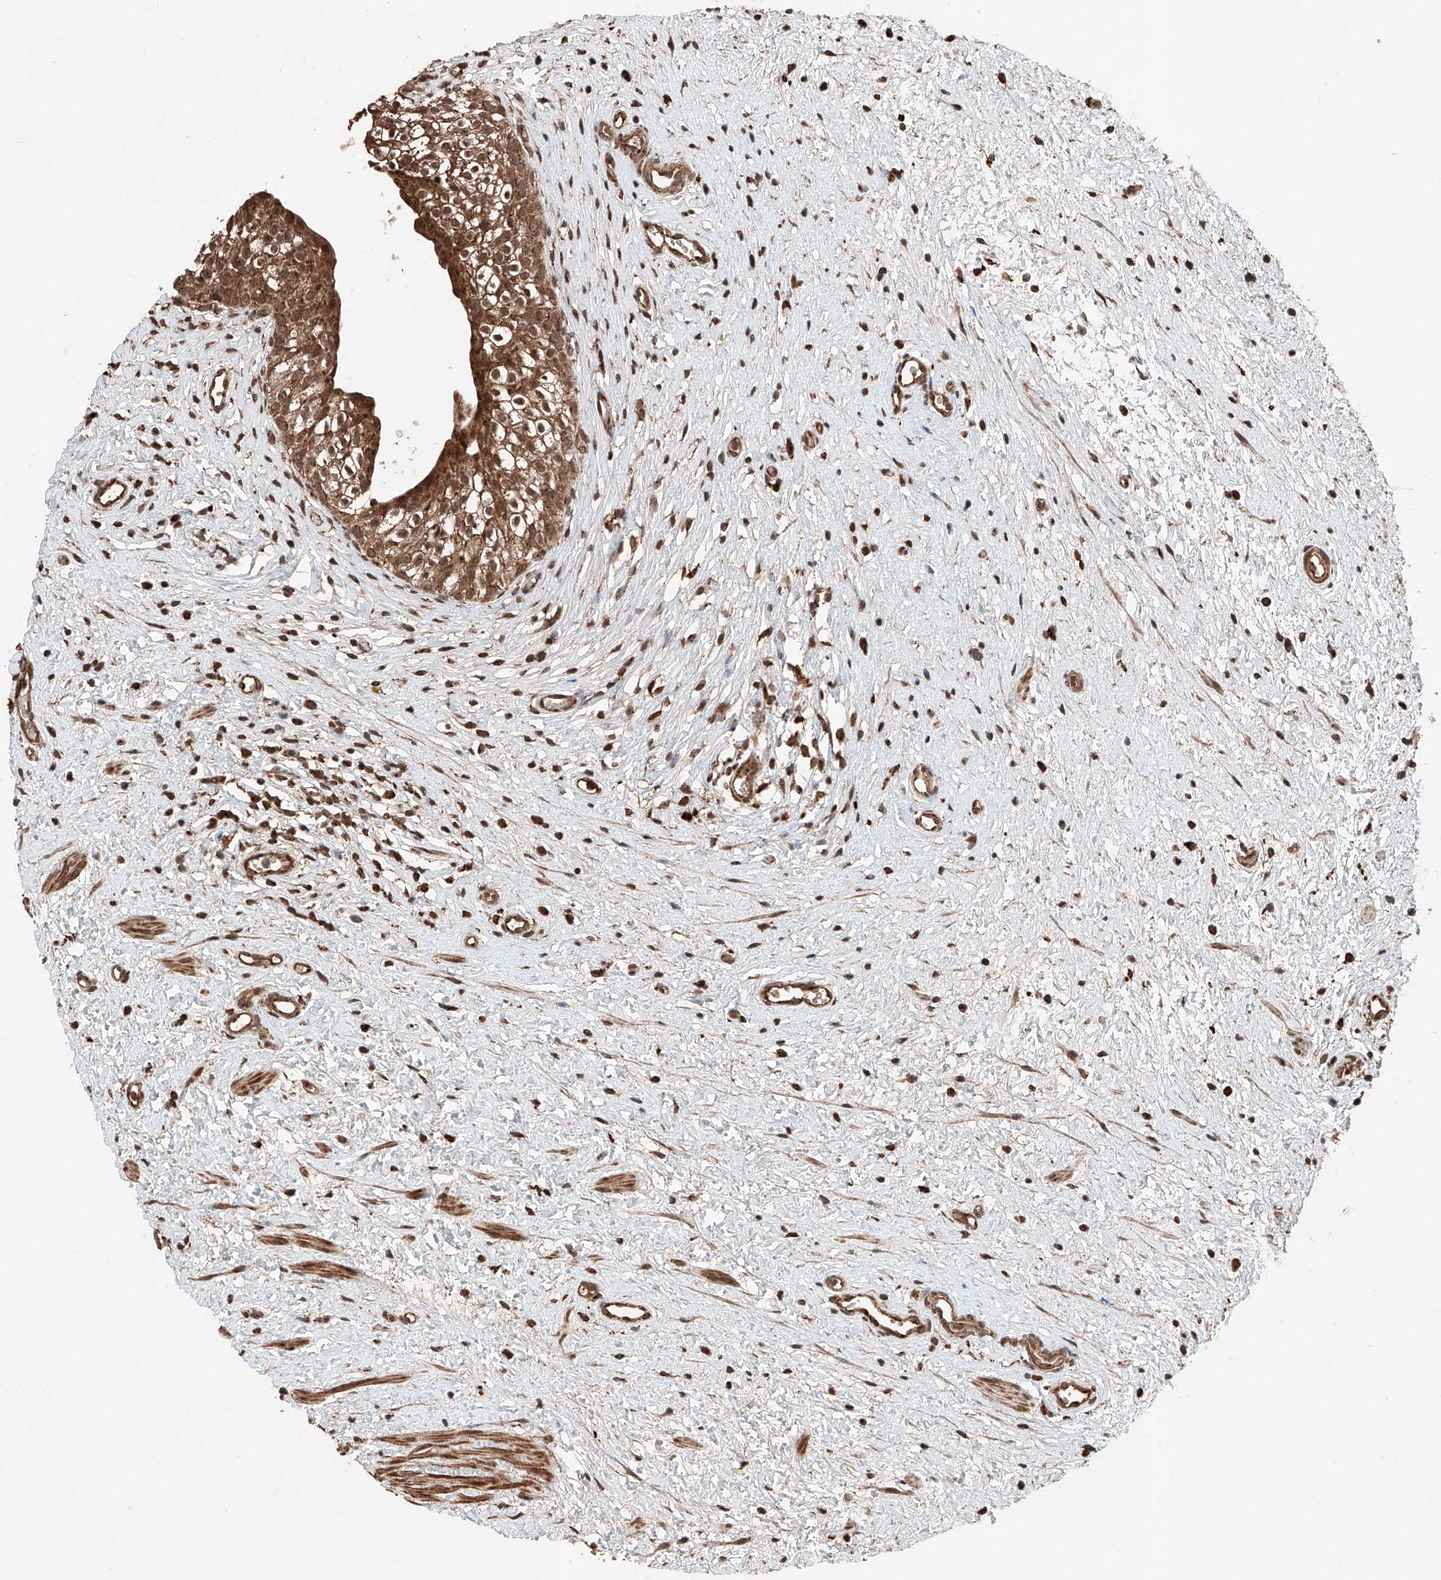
{"staining": {"intensity": "strong", "quantity": ">75%", "location": "cytoplasmic/membranous,nuclear"}, "tissue": "urinary bladder", "cell_type": "Urothelial cells", "image_type": "normal", "snomed": [{"axis": "morphology", "description": "Normal tissue, NOS"}, {"axis": "topography", "description": "Urinary bladder"}], "caption": "Immunohistochemical staining of unremarkable human urinary bladder displays strong cytoplasmic/membranous,nuclear protein positivity in about >75% of urothelial cells.", "gene": "ZSCAN29", "patient": {"sex": "male", "age": 1}}